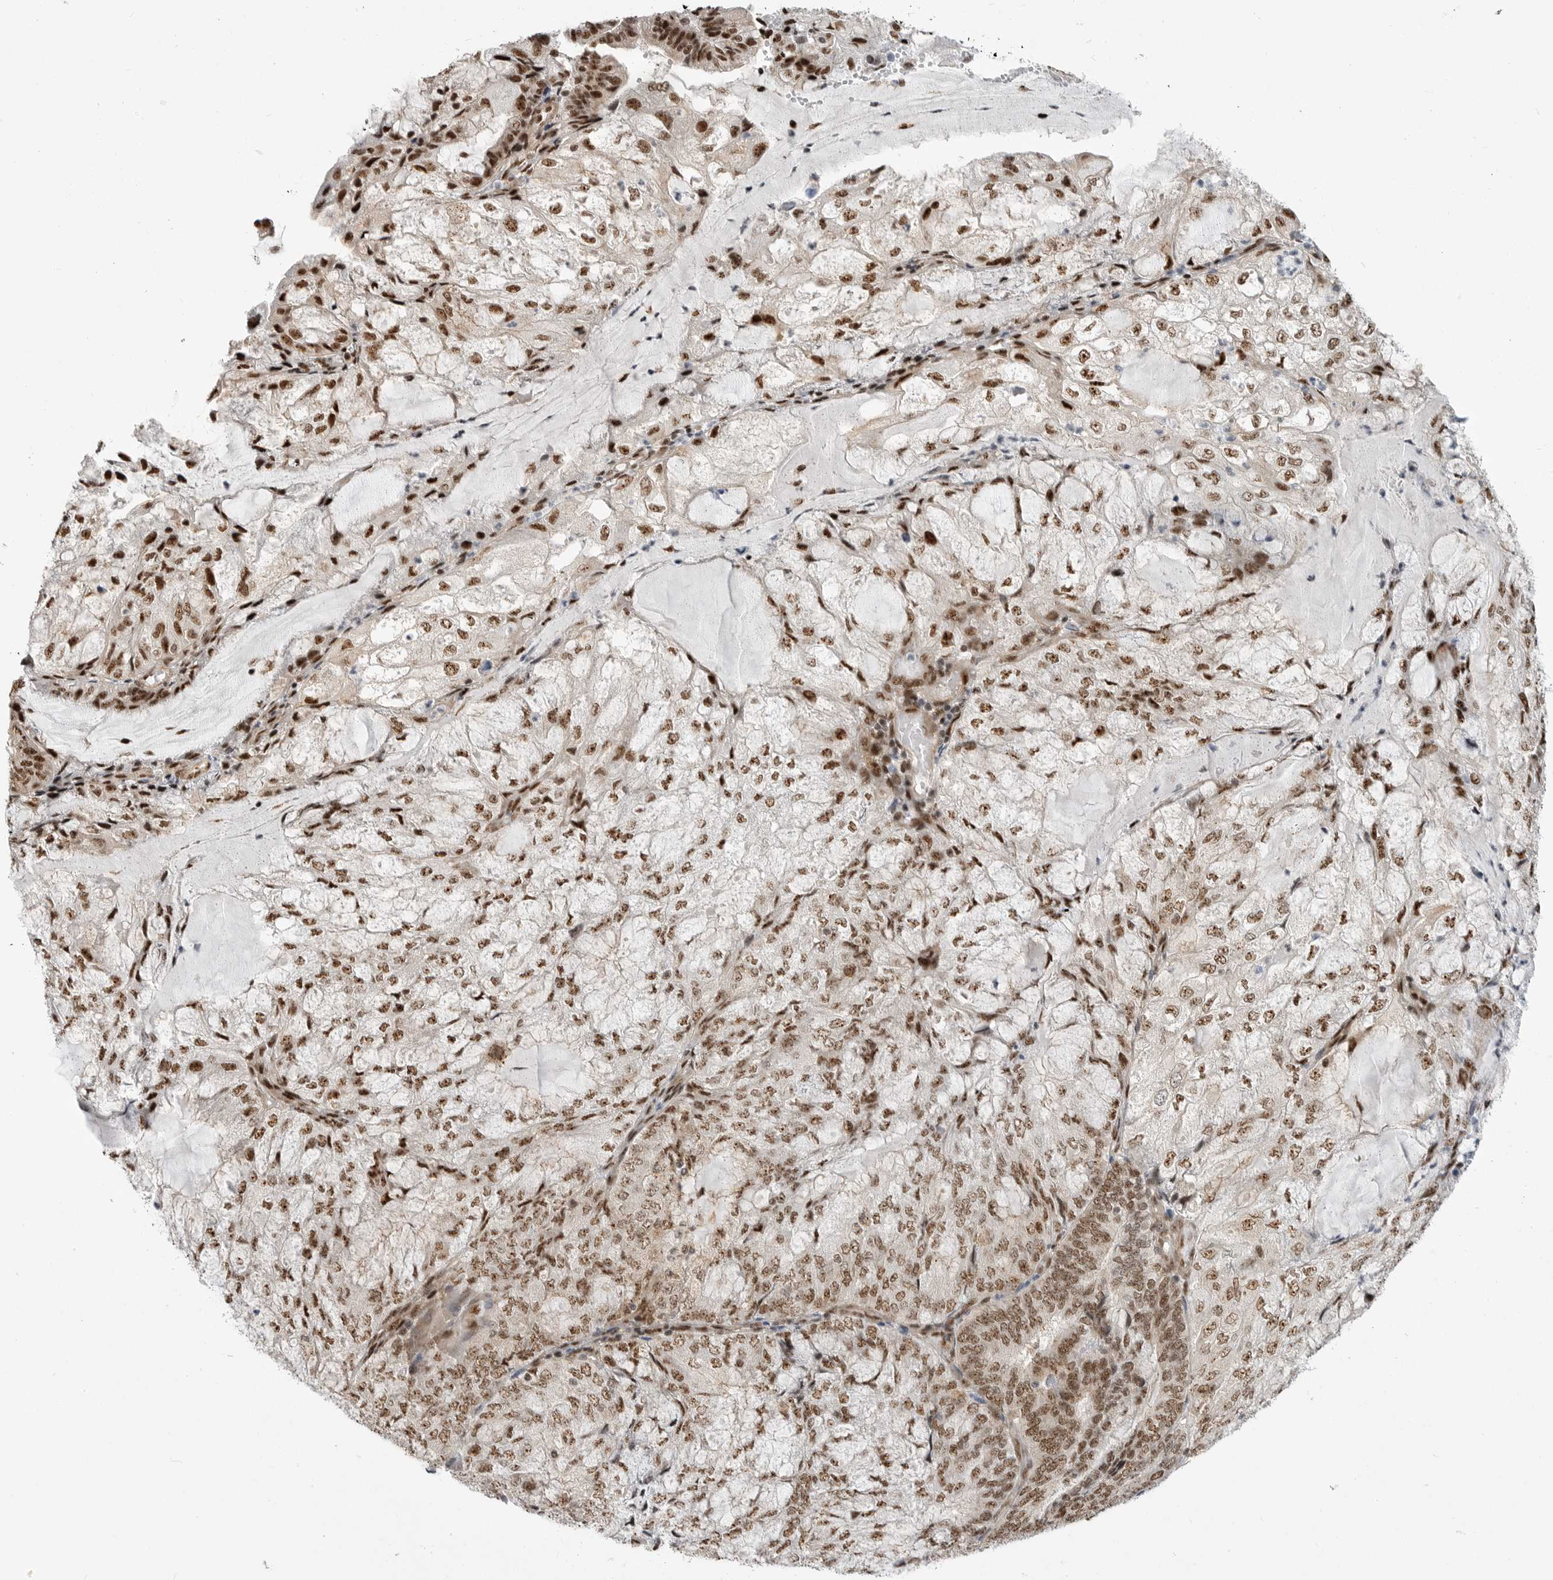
{"staining": {"intensity": "moderate", "quantity": ">75%", "location": "nuclear"}, "tissue": "endometrial cancer", "cell_type": "Tumor cells", "image_type": "cancer", "snomed": [{"axis": "morphology", "description": "Adenocarcinoma, NOS"}, {"axis": "topography", "description": "Endometrium"}], "caption": "Protein expression by immunohistochemistry shows moderate nuclear expression in approximately >75% of tumor cells in endometrial adenocarcinoma.", "gene": "GPATCH2", "patient": {"sex": "female", "age": 81}}